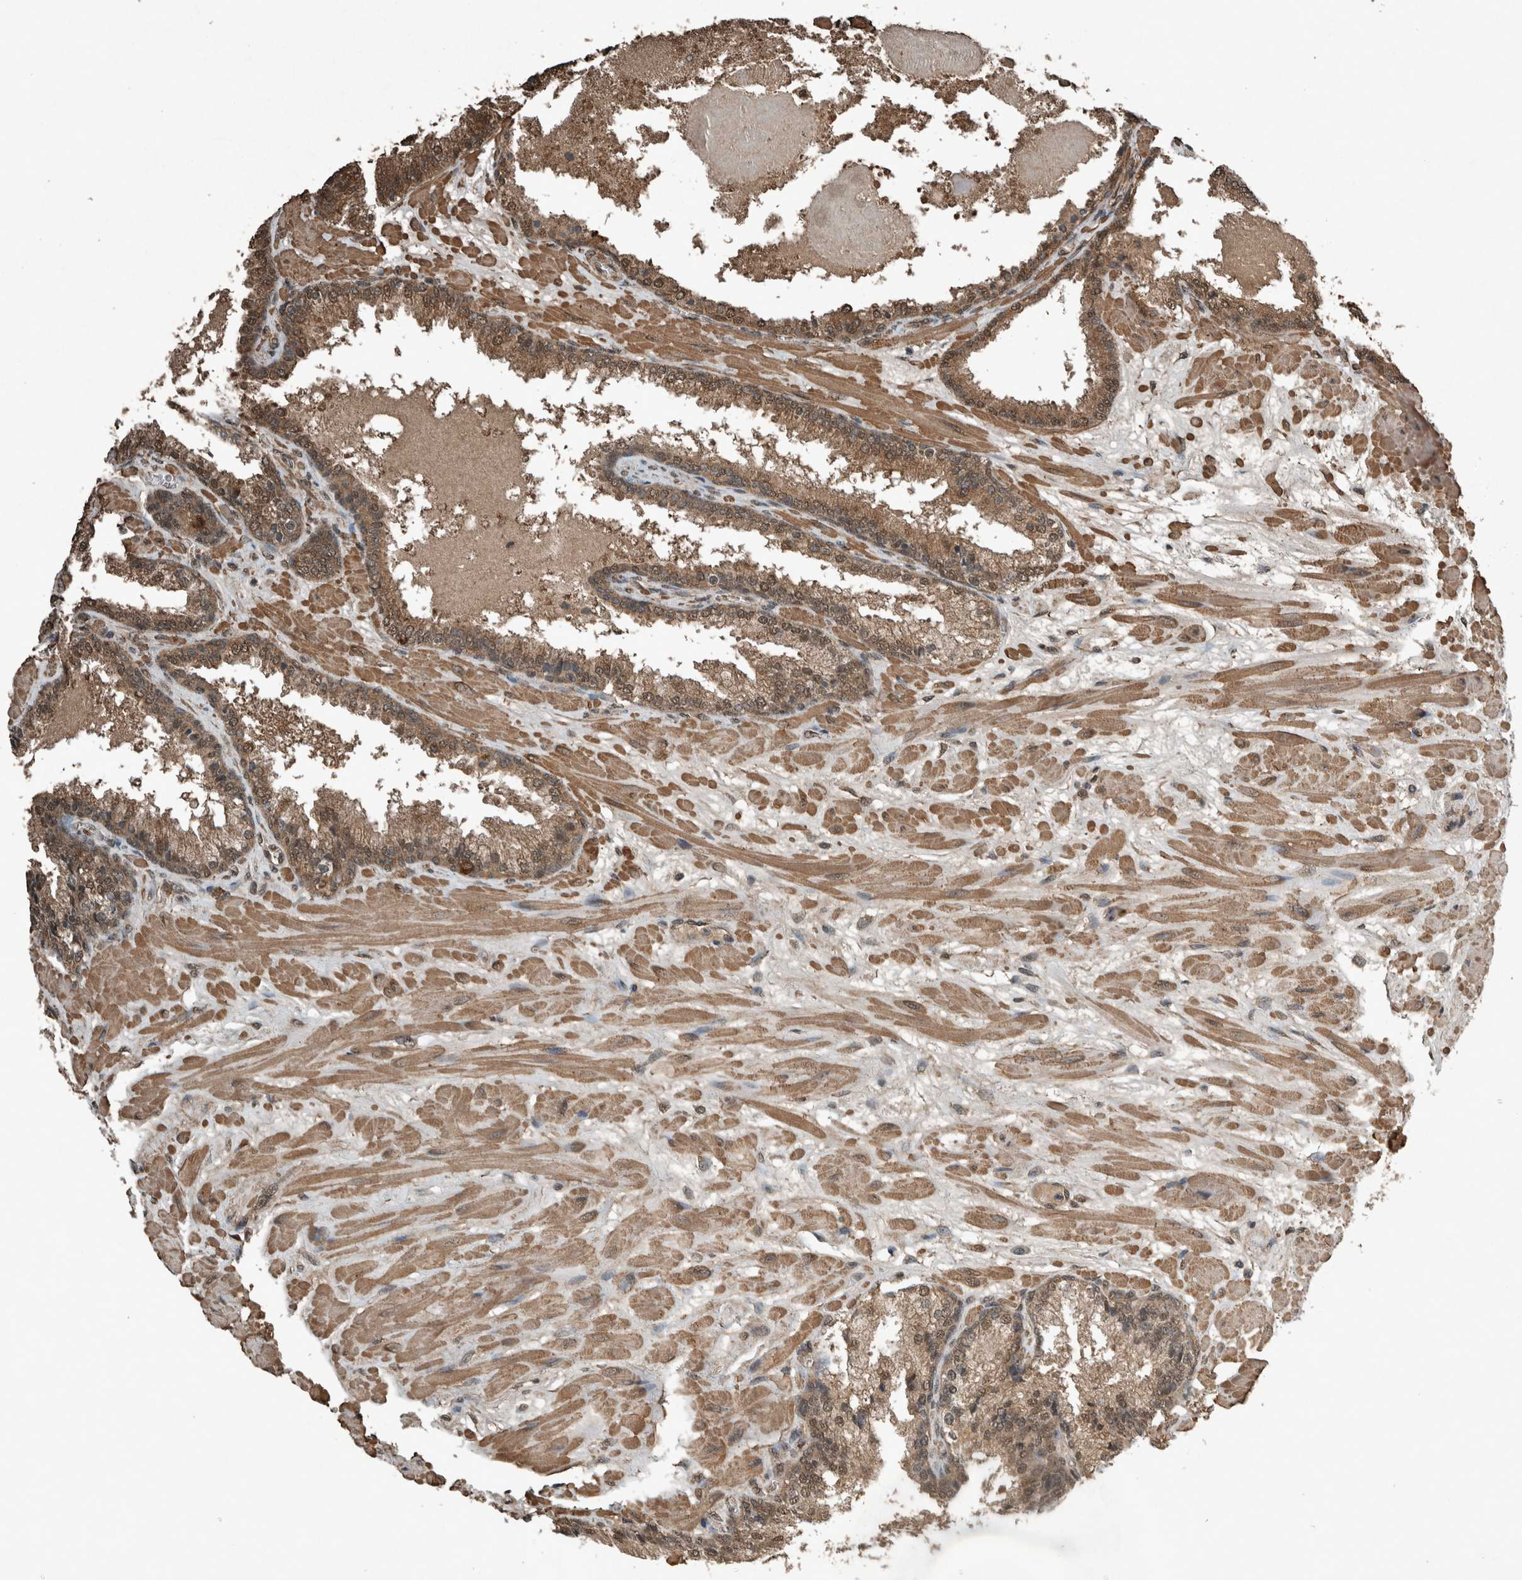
{"staining": {"intensity": "moderate", "quantity": ">75%", "location": "cytoplasmic/membranous,nuclear"}, "tissue": "prostate cancer", "cell_type": "Tumor cells", "image_type": "cancer", "snomed": [{"axis": "morphology", "description": "Adenocarcinoma, Low grade"}, {"axis": "topography", "description": "Prostate"}], "caption": "Immunohistochemistry (IHC) micrograph of neoplastic tissue: prostate adenocarcinoma (low-grade) stained using immunohistochemistry (IHC) shows medium levels of moderate protein expression localized specifically in the cytoplasmic/membranous and nuclear of tumor cells, appearing as a cytoplasmic/membranous and nuclear brown color.", "gene": "ARHGEF12", "patient": {"sex": "male", "age": 63}}